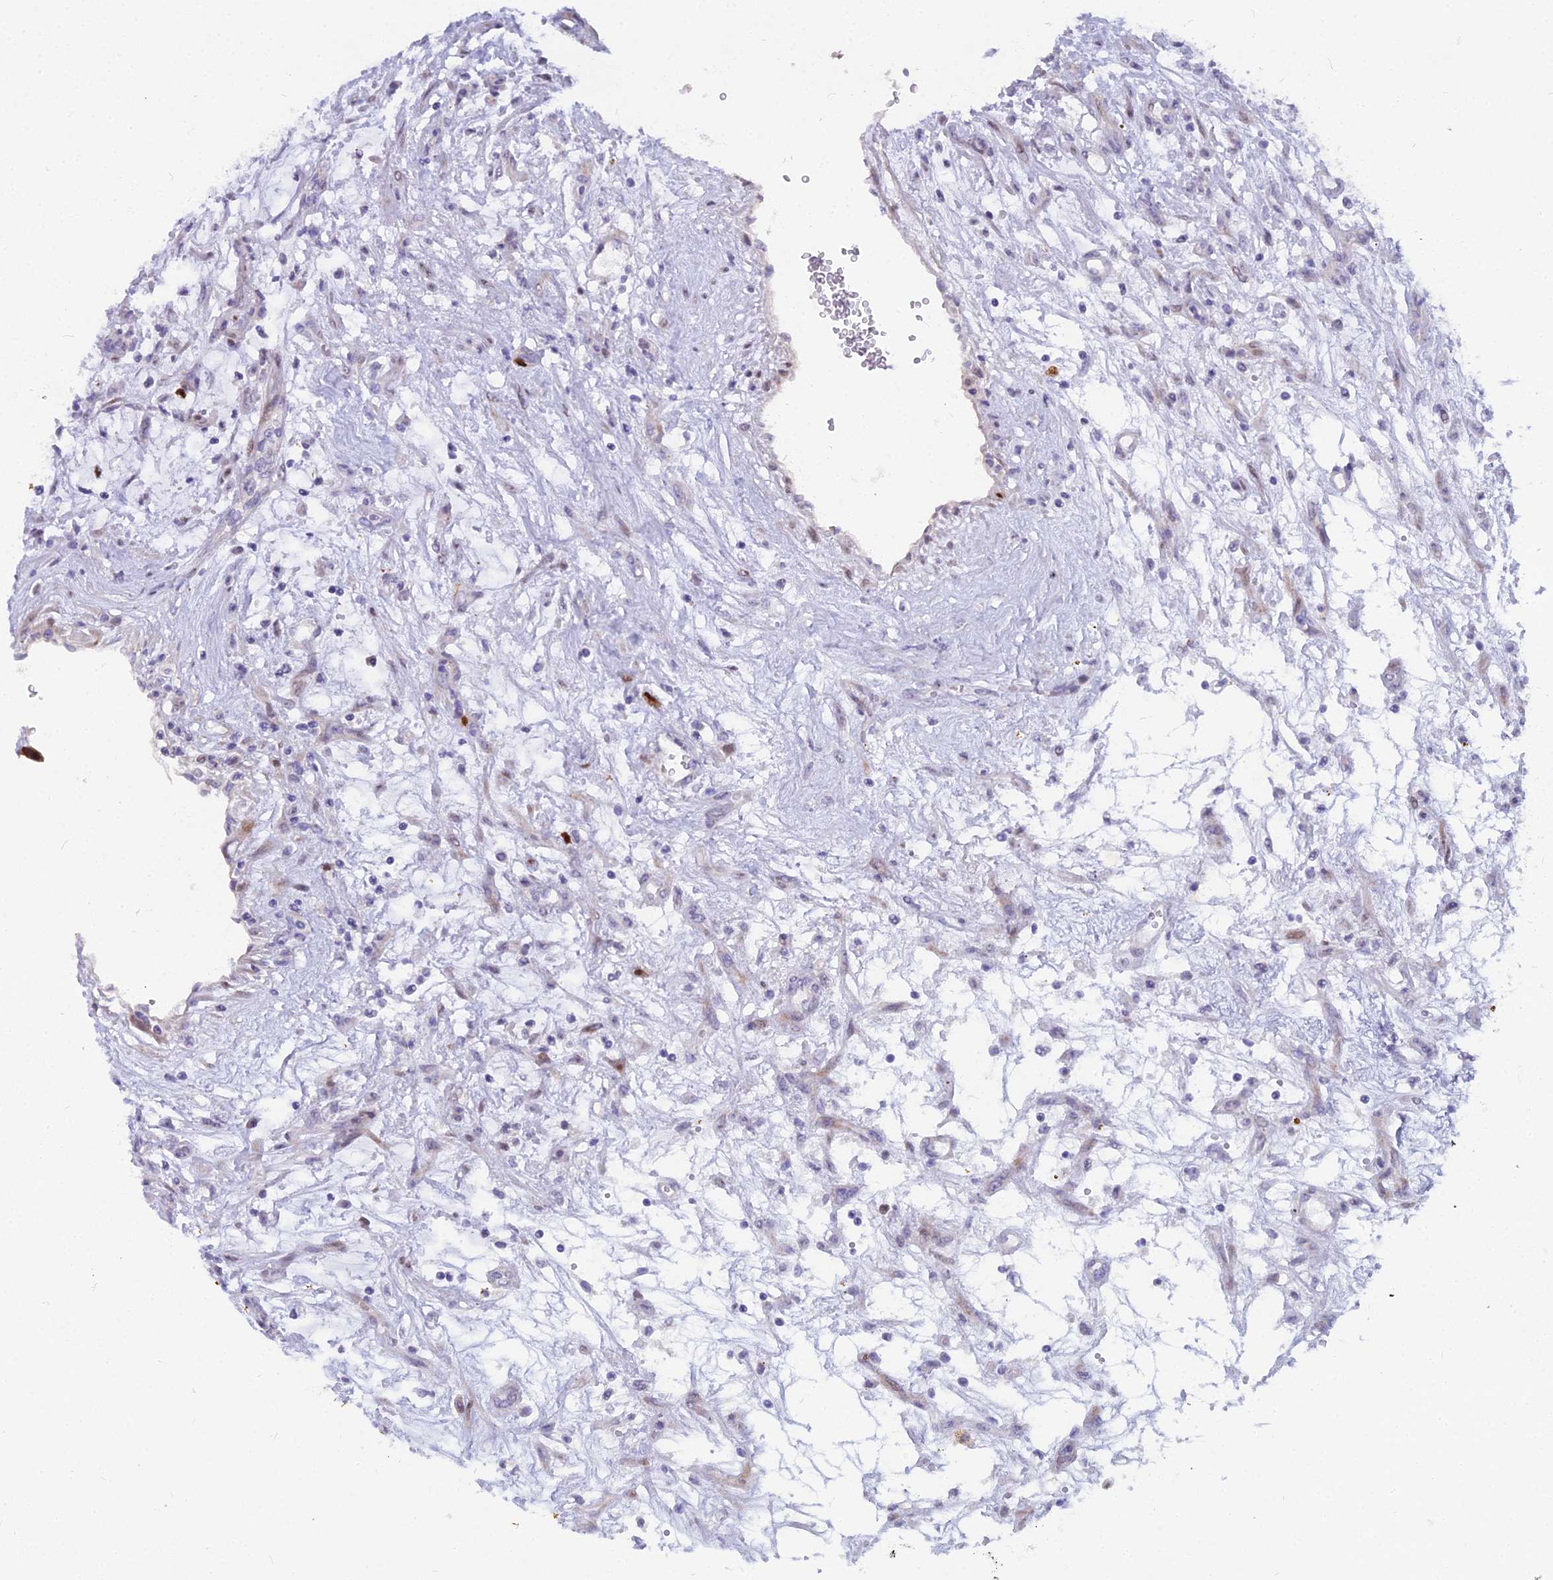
{"staining": {"intensity": "negative", "quantity": "none", "location": "none"}, "tissue": "renal cancer", "cell_type": "Tumor cells", "image_type": "cancer", "snomed": [{"axis": "morphology", "description": "Adenocarcinoma, NOS"}, {"axis": "topography", "description": "Kidney"}], "caption": "Photomicrograph shows no significant protein expression in tumor cells of renal cancer.", "gene": "NUSAP1", "patient": {"sex": "female", "age": 57}}